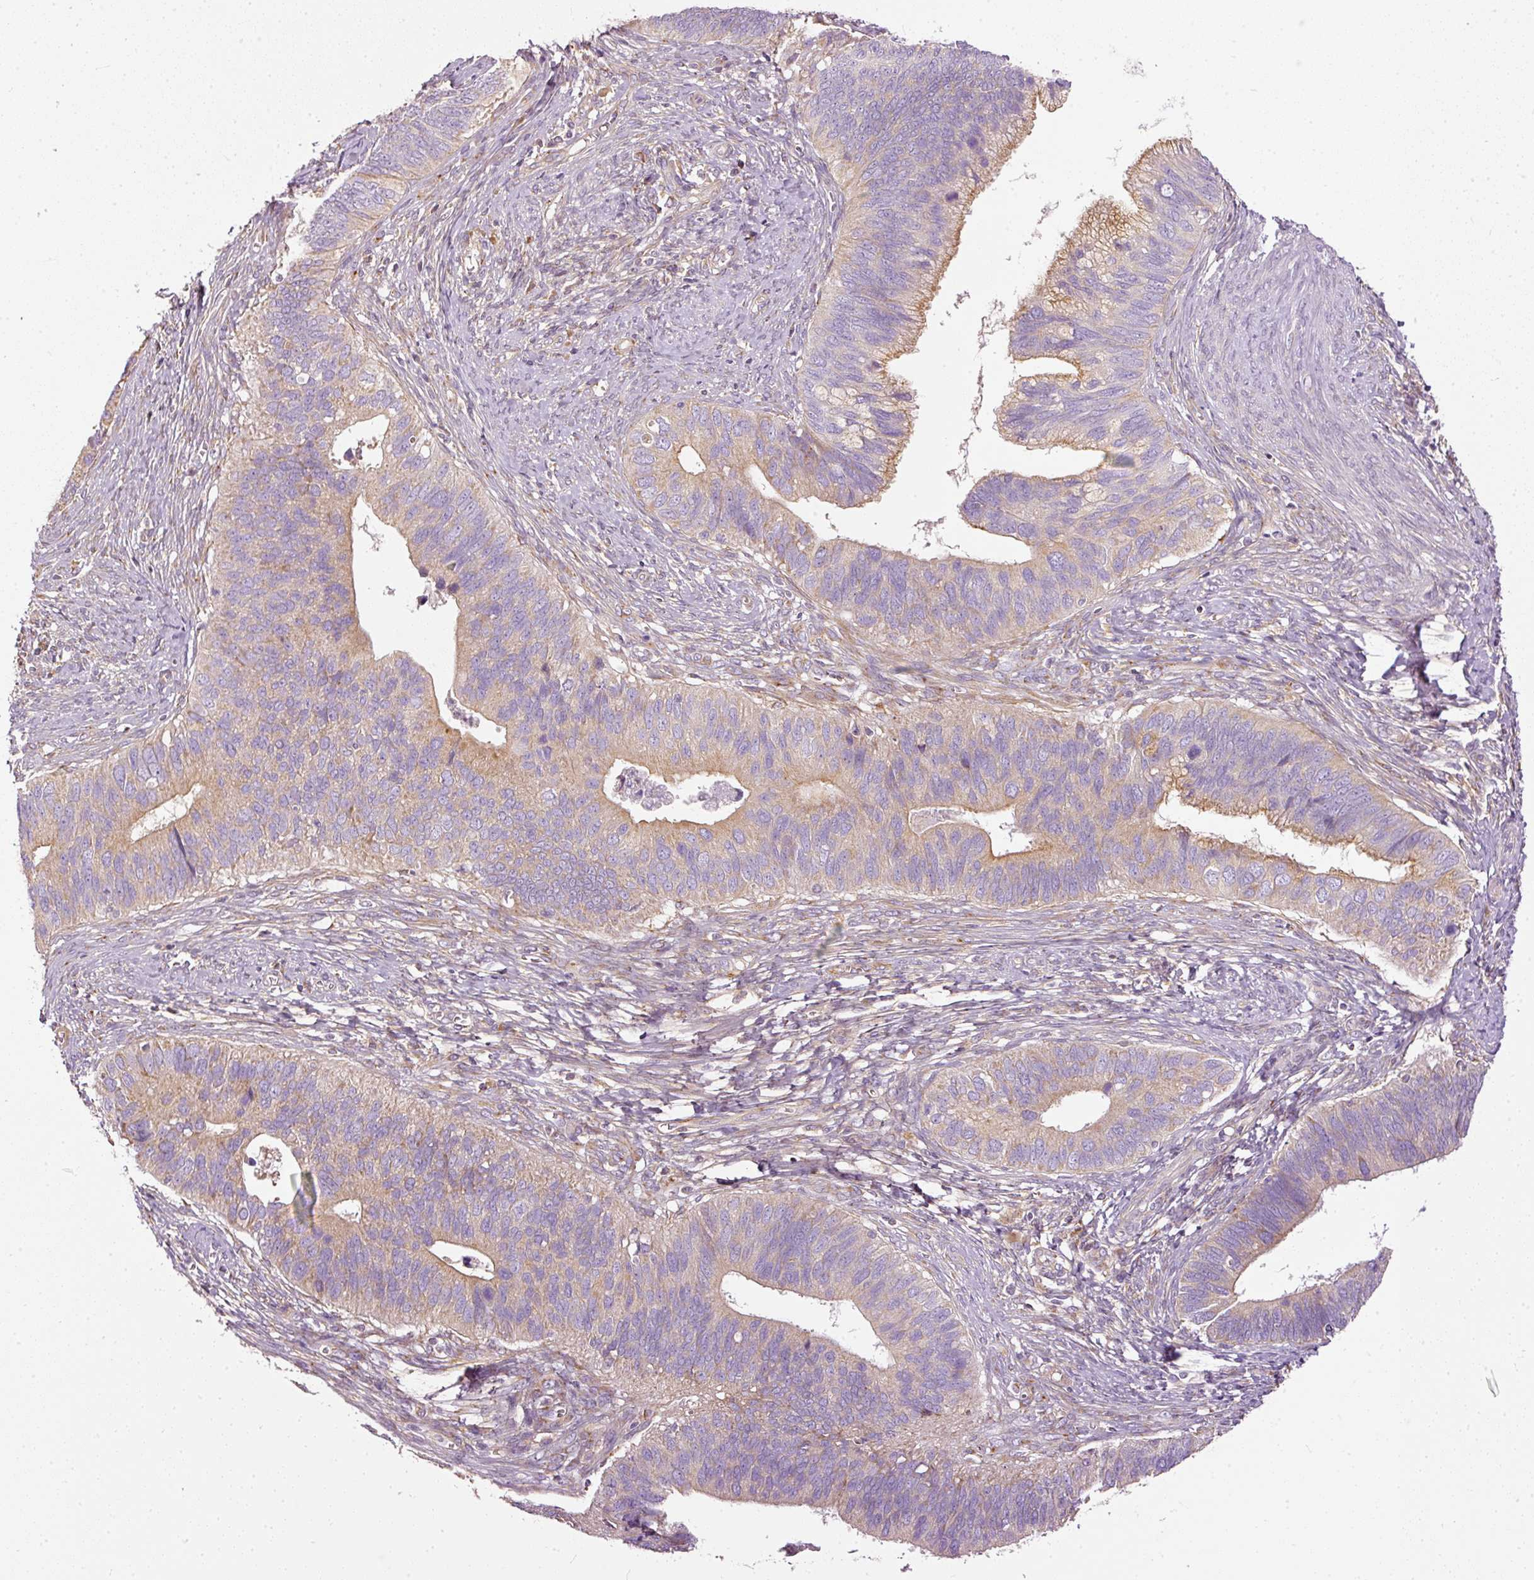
{"staining": {"intensity": "moderate", "quantity": "25%-75%", "location": "cytoplasmic/membranous"}, "tissue": "cervical cancer", "cell_type": "Tumor cells", "image_type": "cancer", "snomed": [{"axis": "morphology", "description": "Adenocarcinoma, NOS"}, {"axis": "topography", "description": "Cervix"}], "caption": "IHC staining of cervical adenocarcinoma, which displays medium levels of moderate cytoplasmic/membranous positivity in approximately 25%-75% of tumor cells indicating moderate cytoplasmic/membranous protein staining. The staining was performed using DAB (3,3'-diaminobenzidine) (brown) for protein detection and nuclei were counterstained in hematoxylin (blue).", "gene": "PAQR9", "patient": {"sex": "female", "age": 42}}